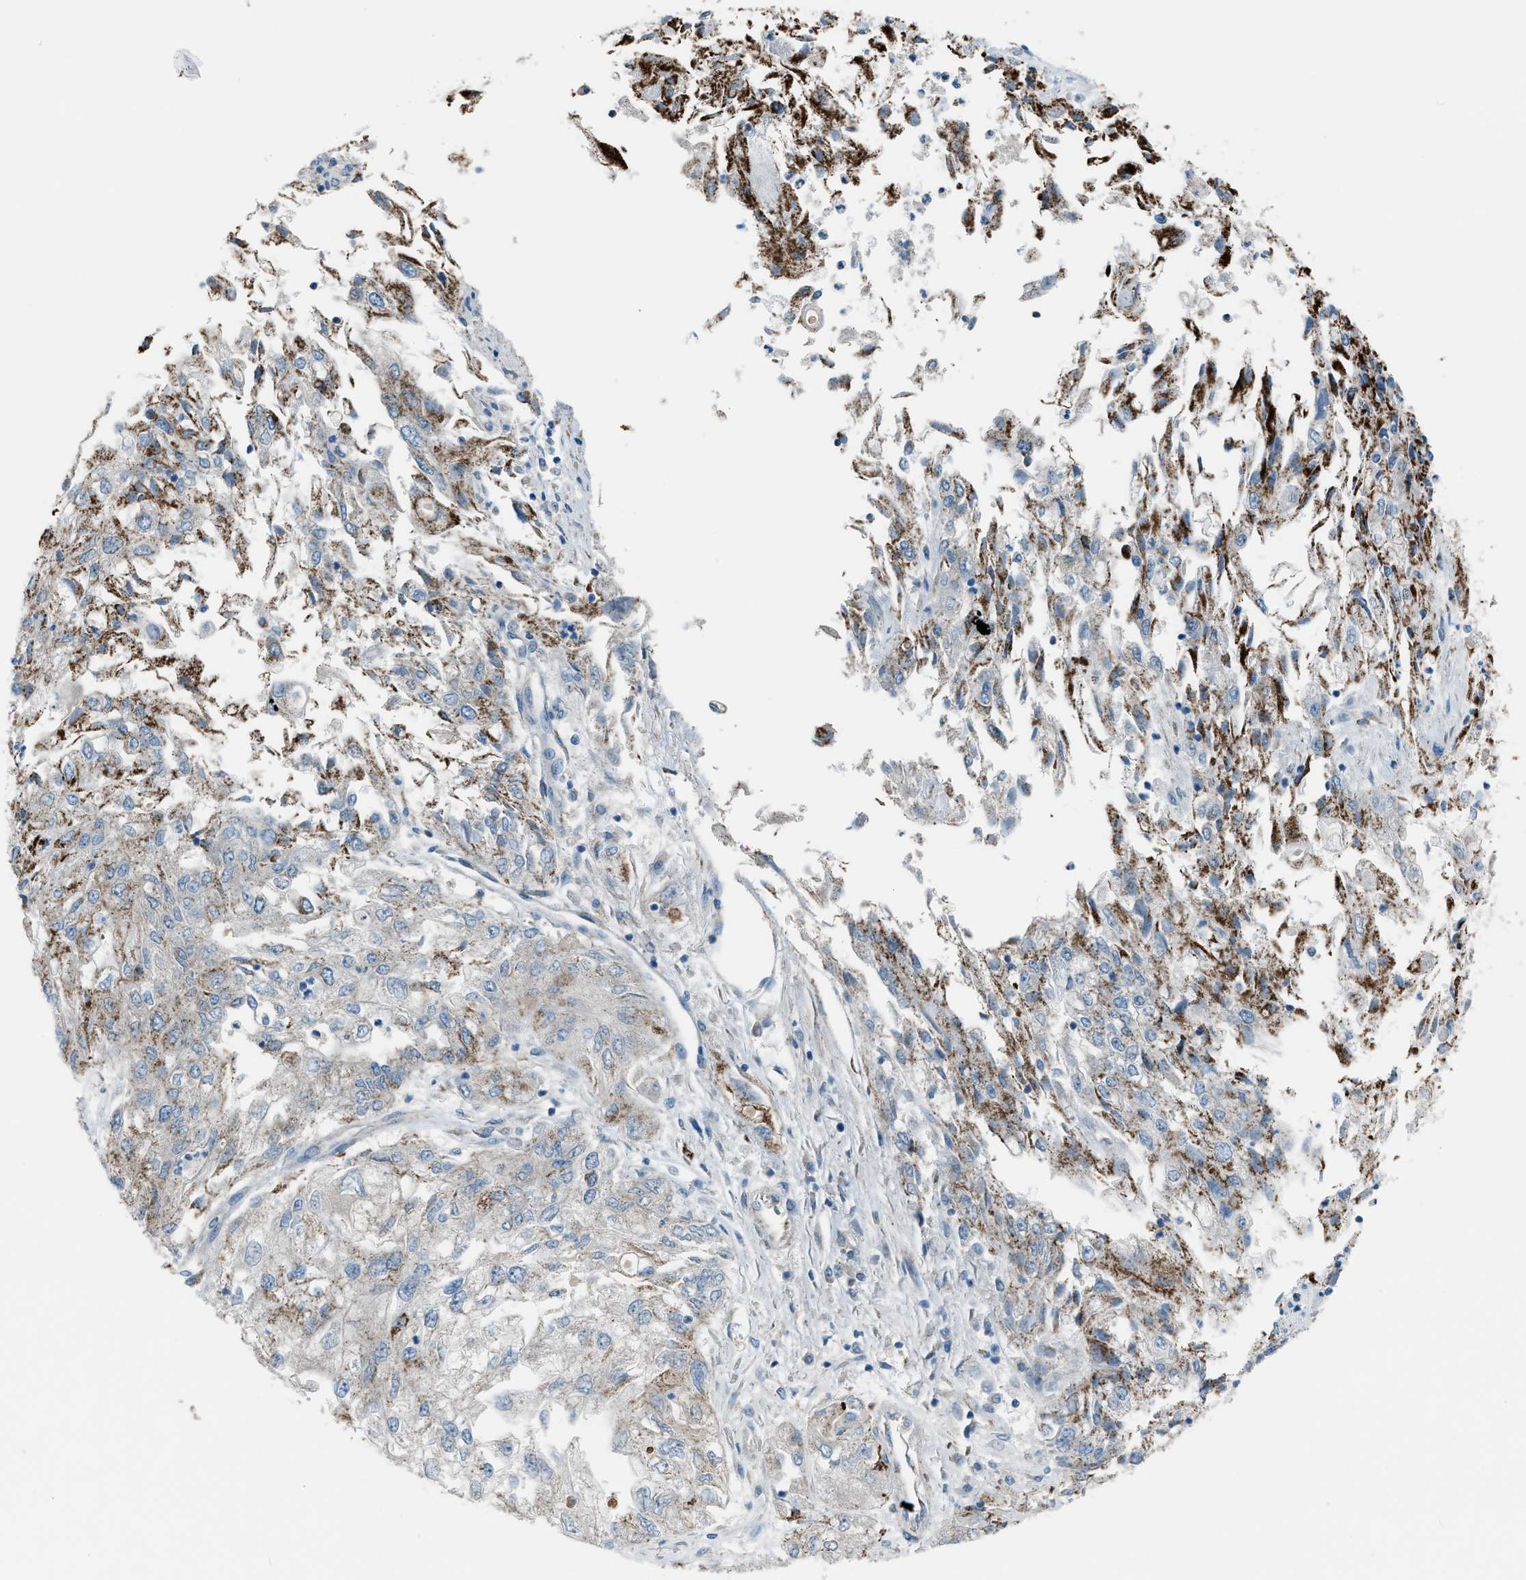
{"staining": {"intensity": "moderate", "quantity": "25%-75%", "location": "cytoplasmic/membranous"}, "tissue": "endometrial cancer", "cell_type": "Tumor cells", "image_type": "cancer", "snomed": [{"axis": "morphology", "description": "Adenocarcinoma, NOS"}, {"axis": "topography", "description": "Endometrium"}], "caption": "This is a micrograph of IHC staining of endometrial cancer (adenocarcinoma), which shows moderate positivity in the cytoplasmic/membranous of tumor cells.", "gene": "MDH2", "patient": {"sex": "female", "age": 49}}